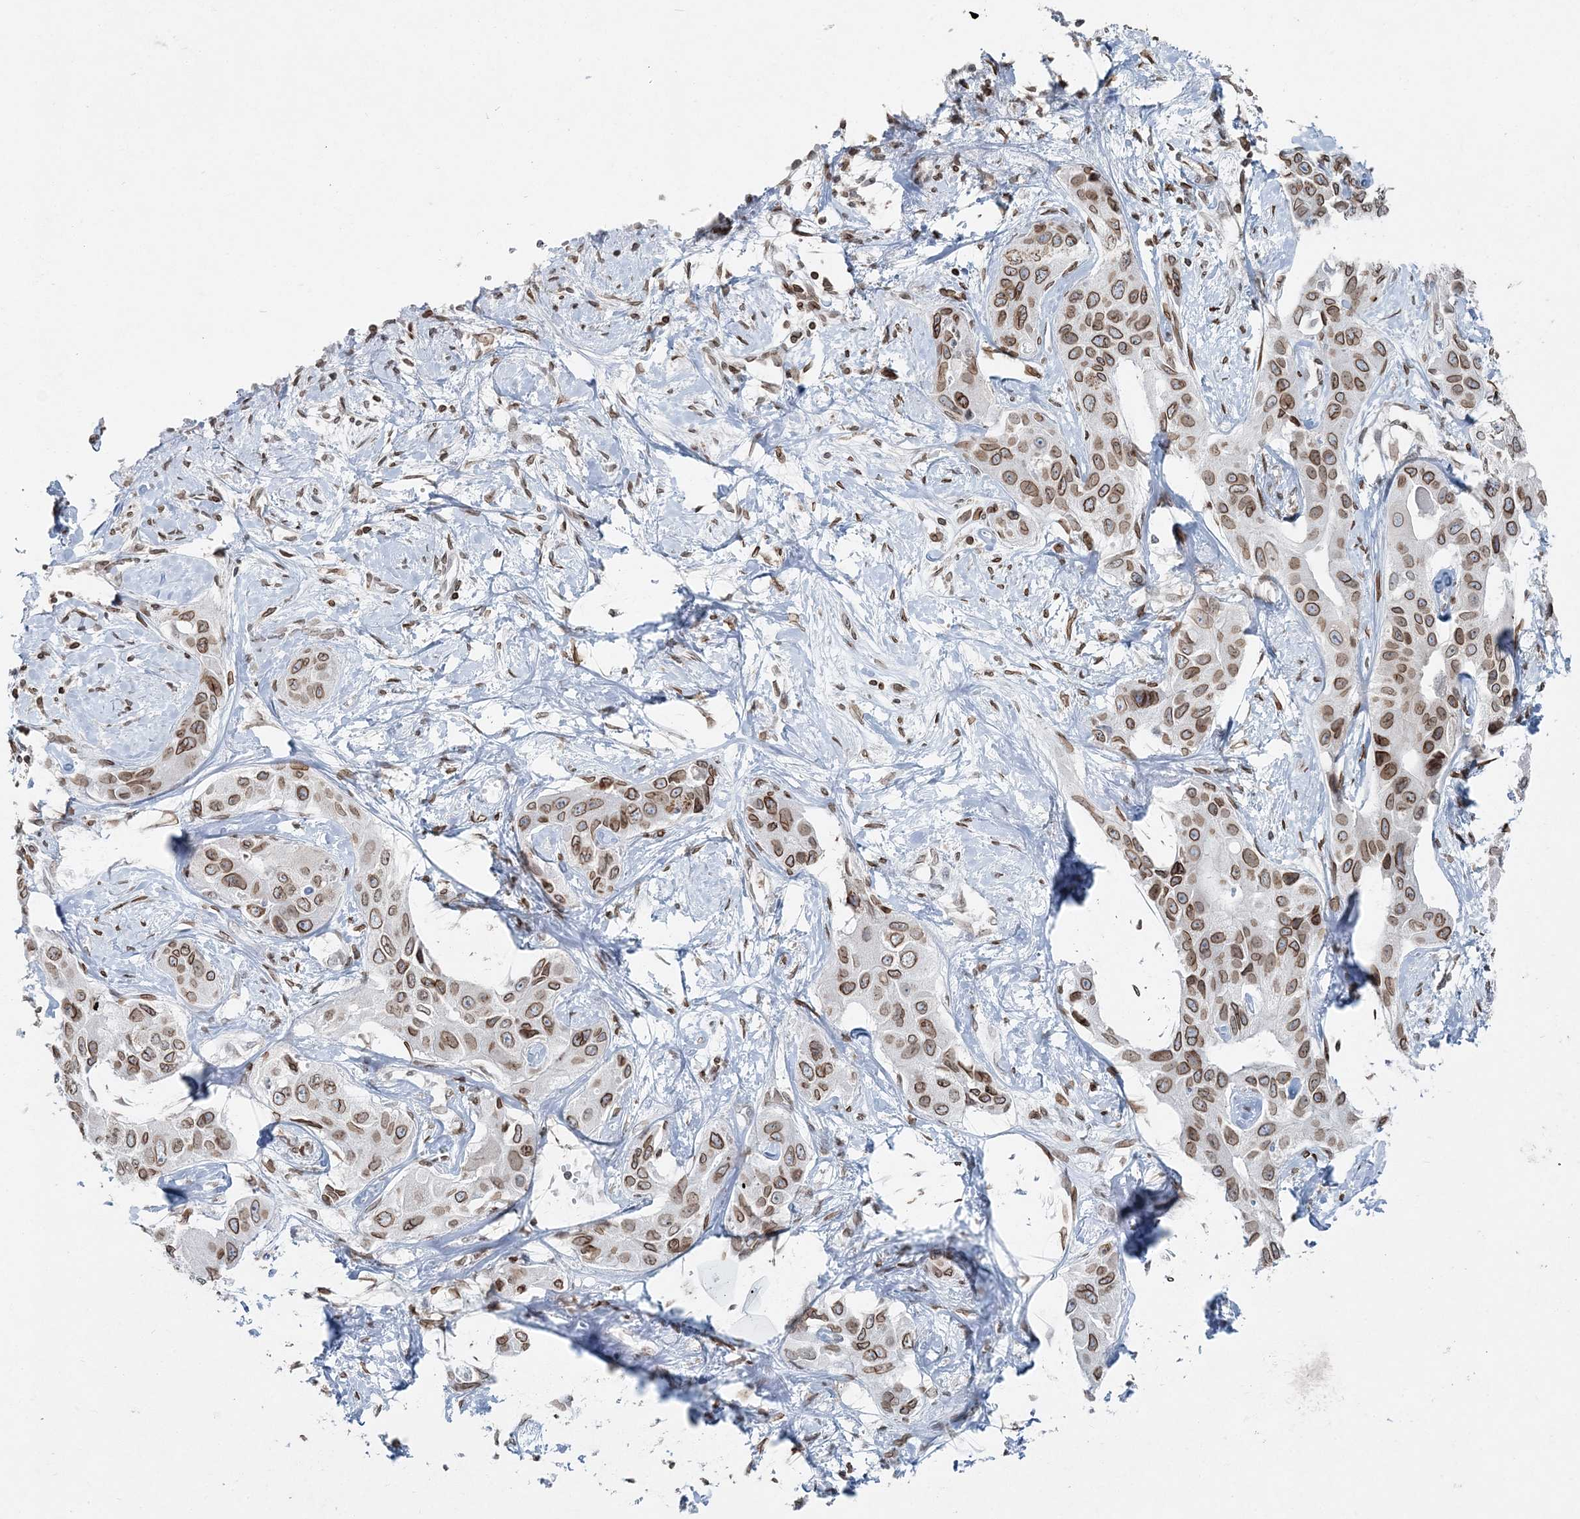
{"staining": {"intensity": "moderate", "quantity": ">75%", "location": "cytoplasmic/membranous,nuclear"}, "tissue": "liver cancer", "cell_type": "Tumor cells", "image_type": "cancer", "snomed": [{"axis": "morphology", "description": "Cholangiocarcinoma"}, {"axis": "topography", "description": "Liver"}], "caption": "IHC (DAB) staining of liver cancer (cholangiocarcinoma) exhibits moderate cytoplasmic/membranous and nuclear protein staining in about >75% of tumor cells. The staining was performed using DAB (3,3'-diaminobenzidine) to visualize the protein expression in brown, while the nuclei were stained in blue with hematoxylin (Magnification: 20x).", "gene": "GJD4", "patient": {"sex": "male", "age": 59}}